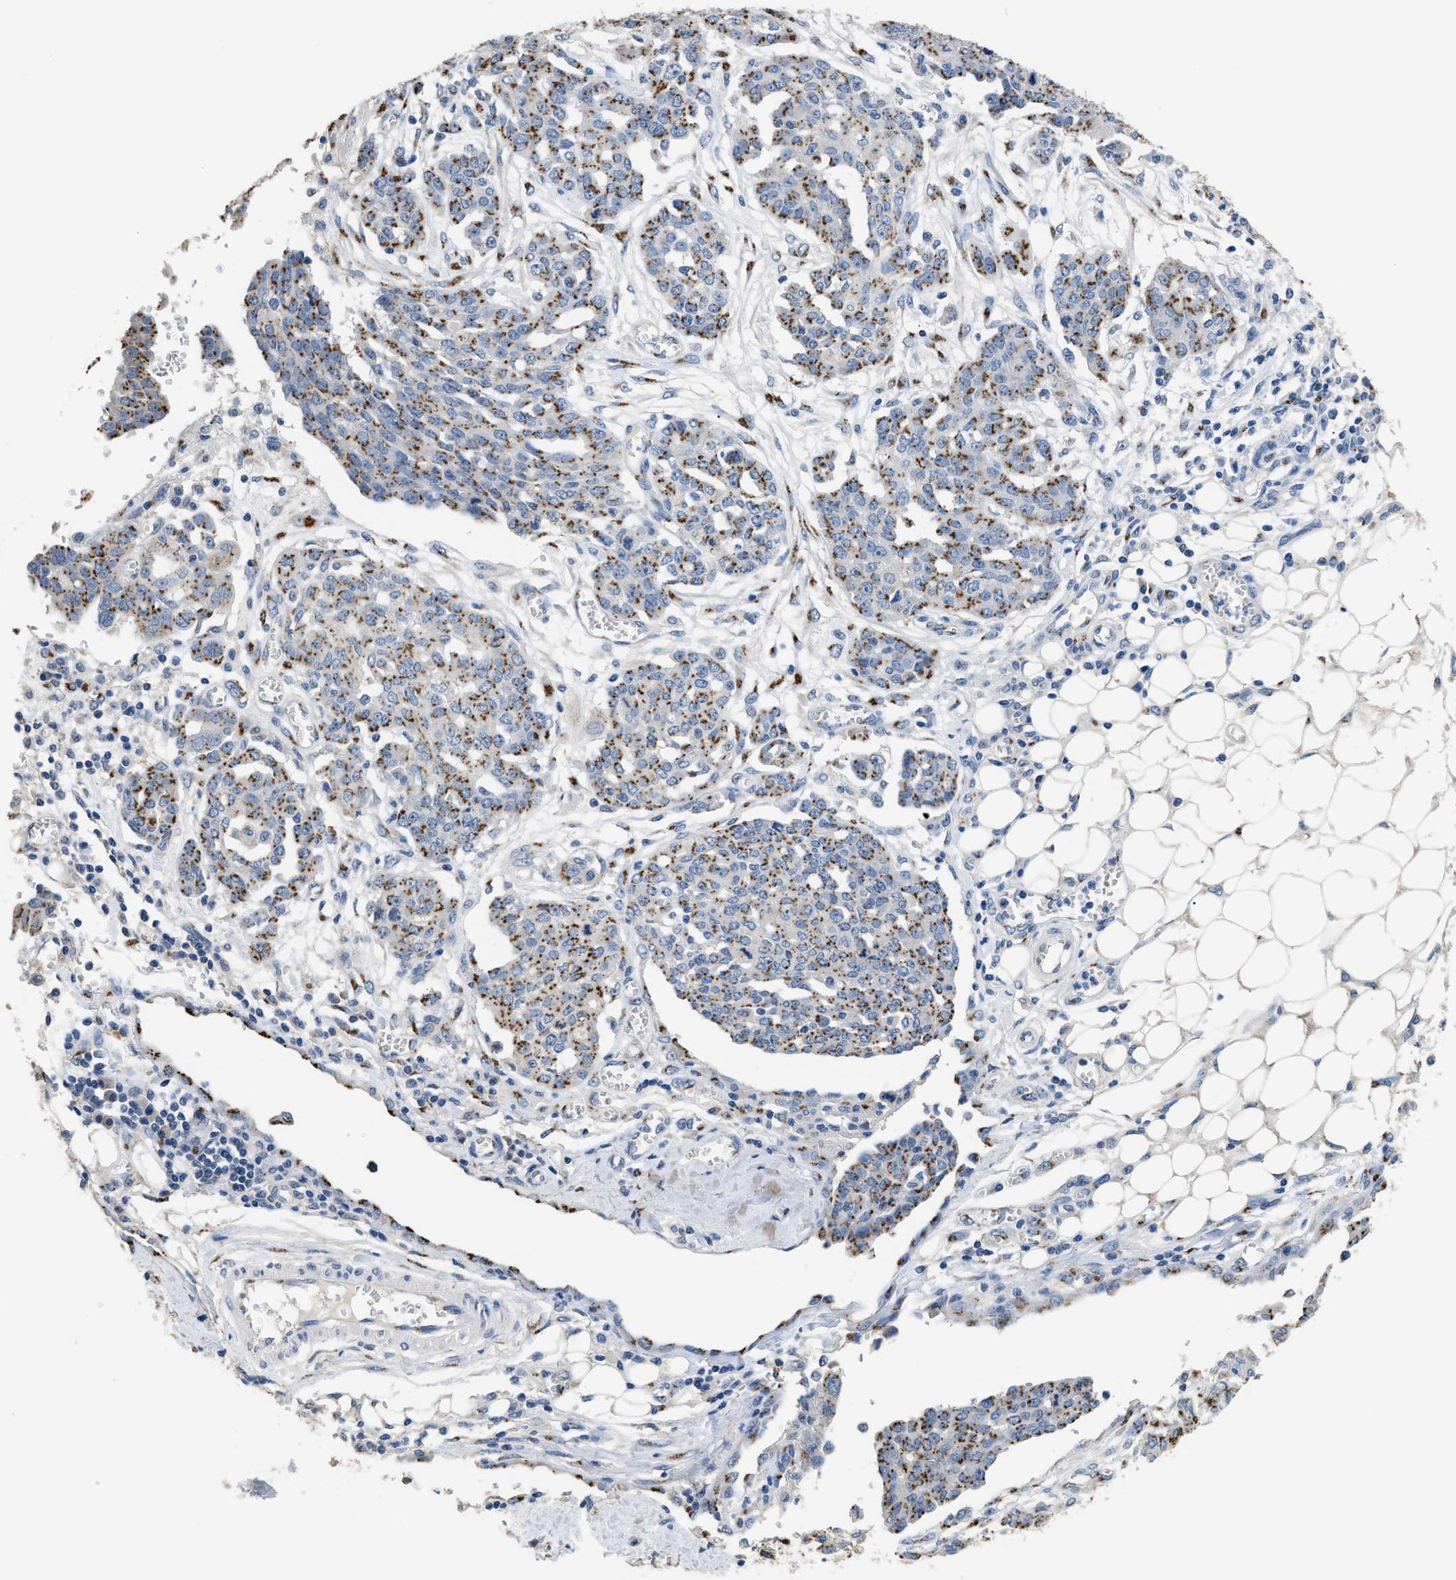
{"staining": {"intensity": "strong", "quantity": ">75%", "location": "cytoplasmic/membranous"}, "tissue": "ovarian cancer", "cell_type": "Tumor cells", "image_type": "cancer", "snomed": [{"axis": "morphology", "description": "Cystadenocarcinoma, serous, NOS"}, {"axis": "topography", "description": "Soft tissue"}, {"axis": "topography", "description": "Ovary"}], "caption": "High-magnification brightfield microscopy of ovarian serous cystadenocarcinoma stained with DAB (brown) and counterstained with hematoxylin (blue). tumor cells exhibit strong cytoplasmic/membranous staining is seen in approximately>75% of cells.", "gene": "GOLM1", "patient": {"sex": "female", "age": 57}}